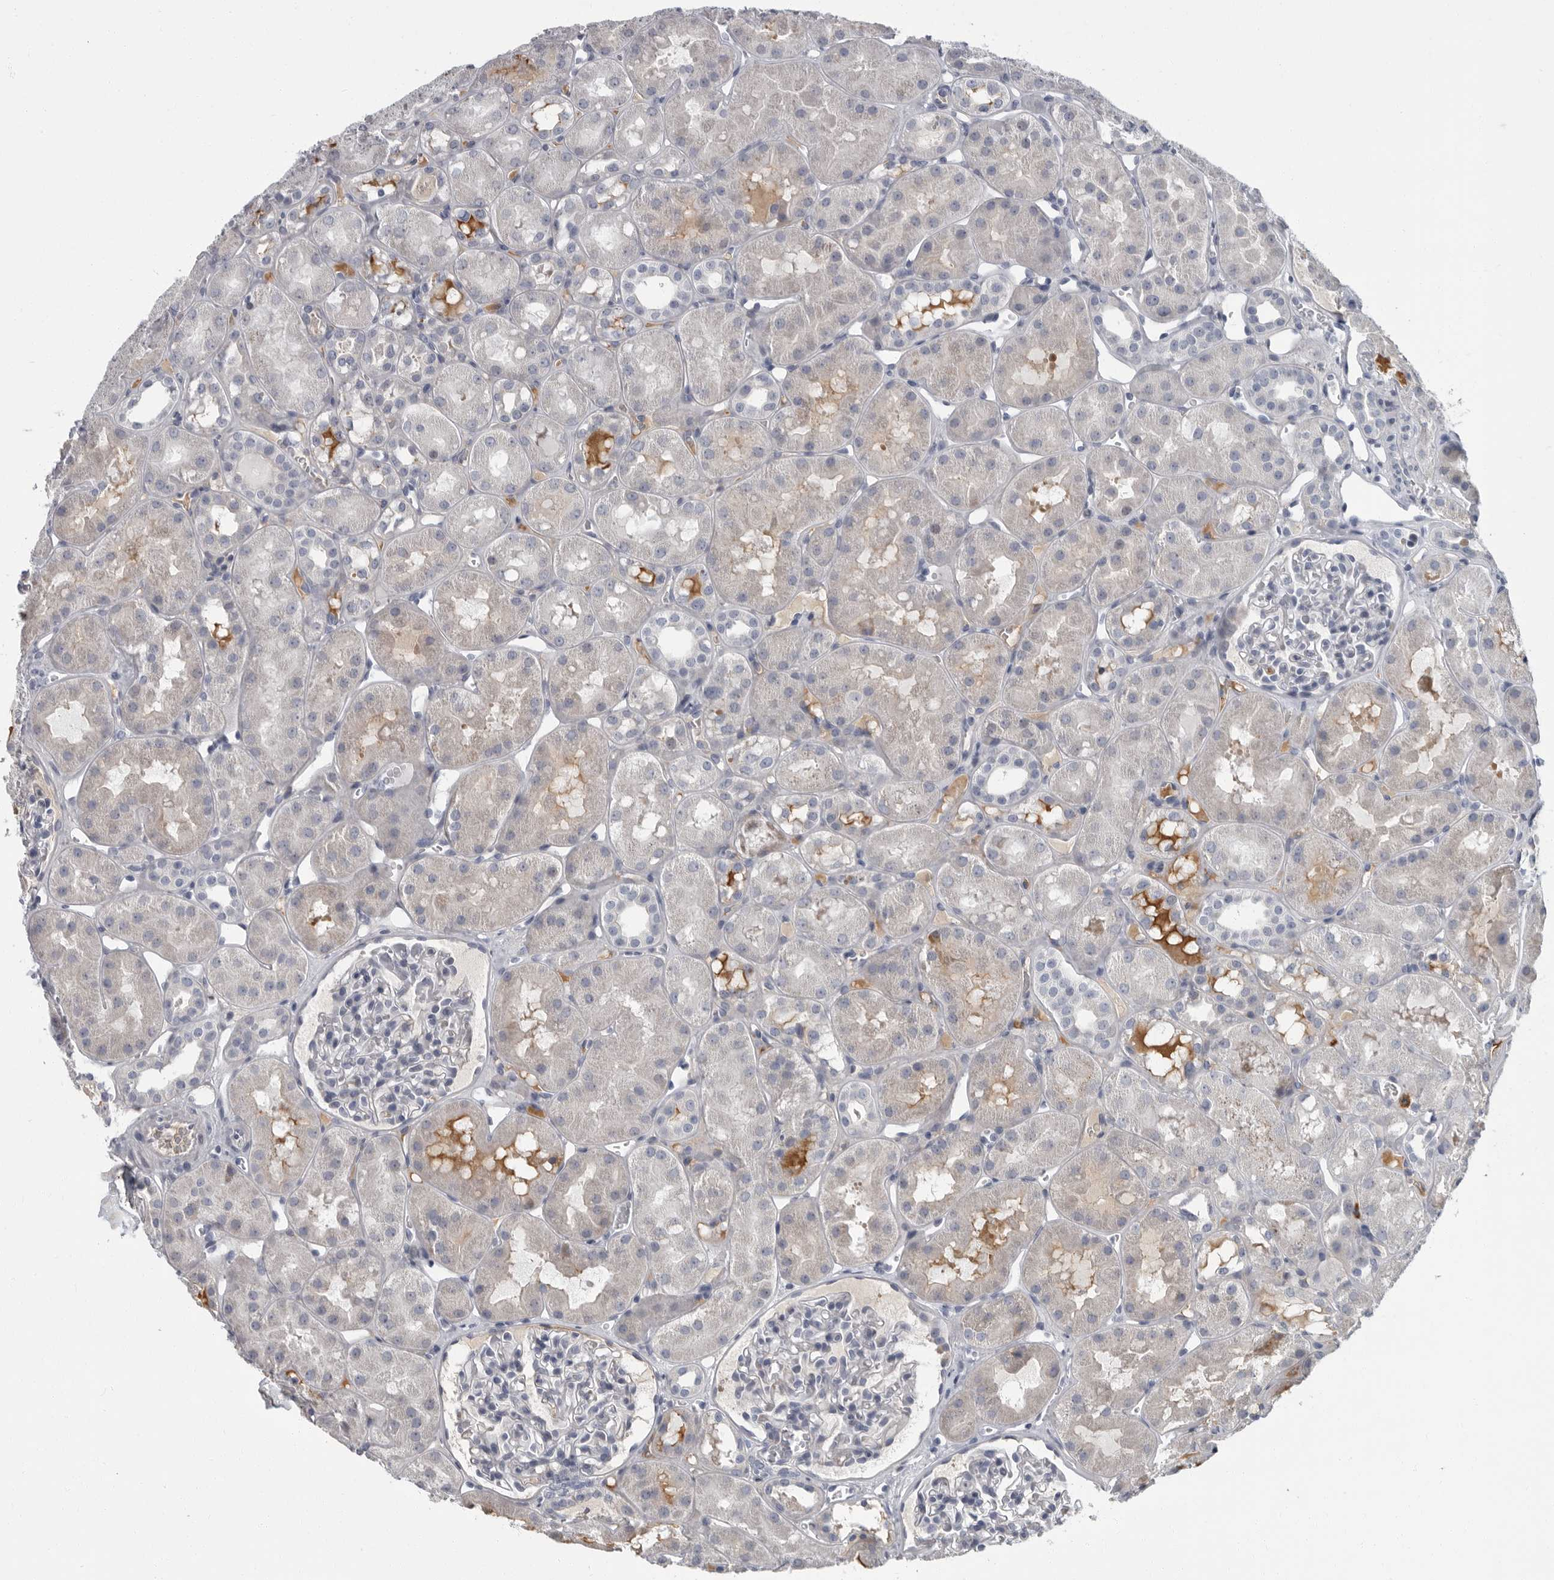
{"staining": {"intensity": "negative", "quantity": "none", "location": "none"}, "tissue": "kidney", "cell_type": "Cells in glomeruli", "image_type": "normal", "snomed": [{"axis": "morphology", "description": "Normal tissue, NOS"}, {"axis": "topography", "description": "Kidney"}], "caption": "This is a micrograph of immunohistochemistry staining of normal kidney, which shows no expression in cells in glomeruli.", "gene": "SLC25A39", "patient": {"sex": "male", "age": 16}}